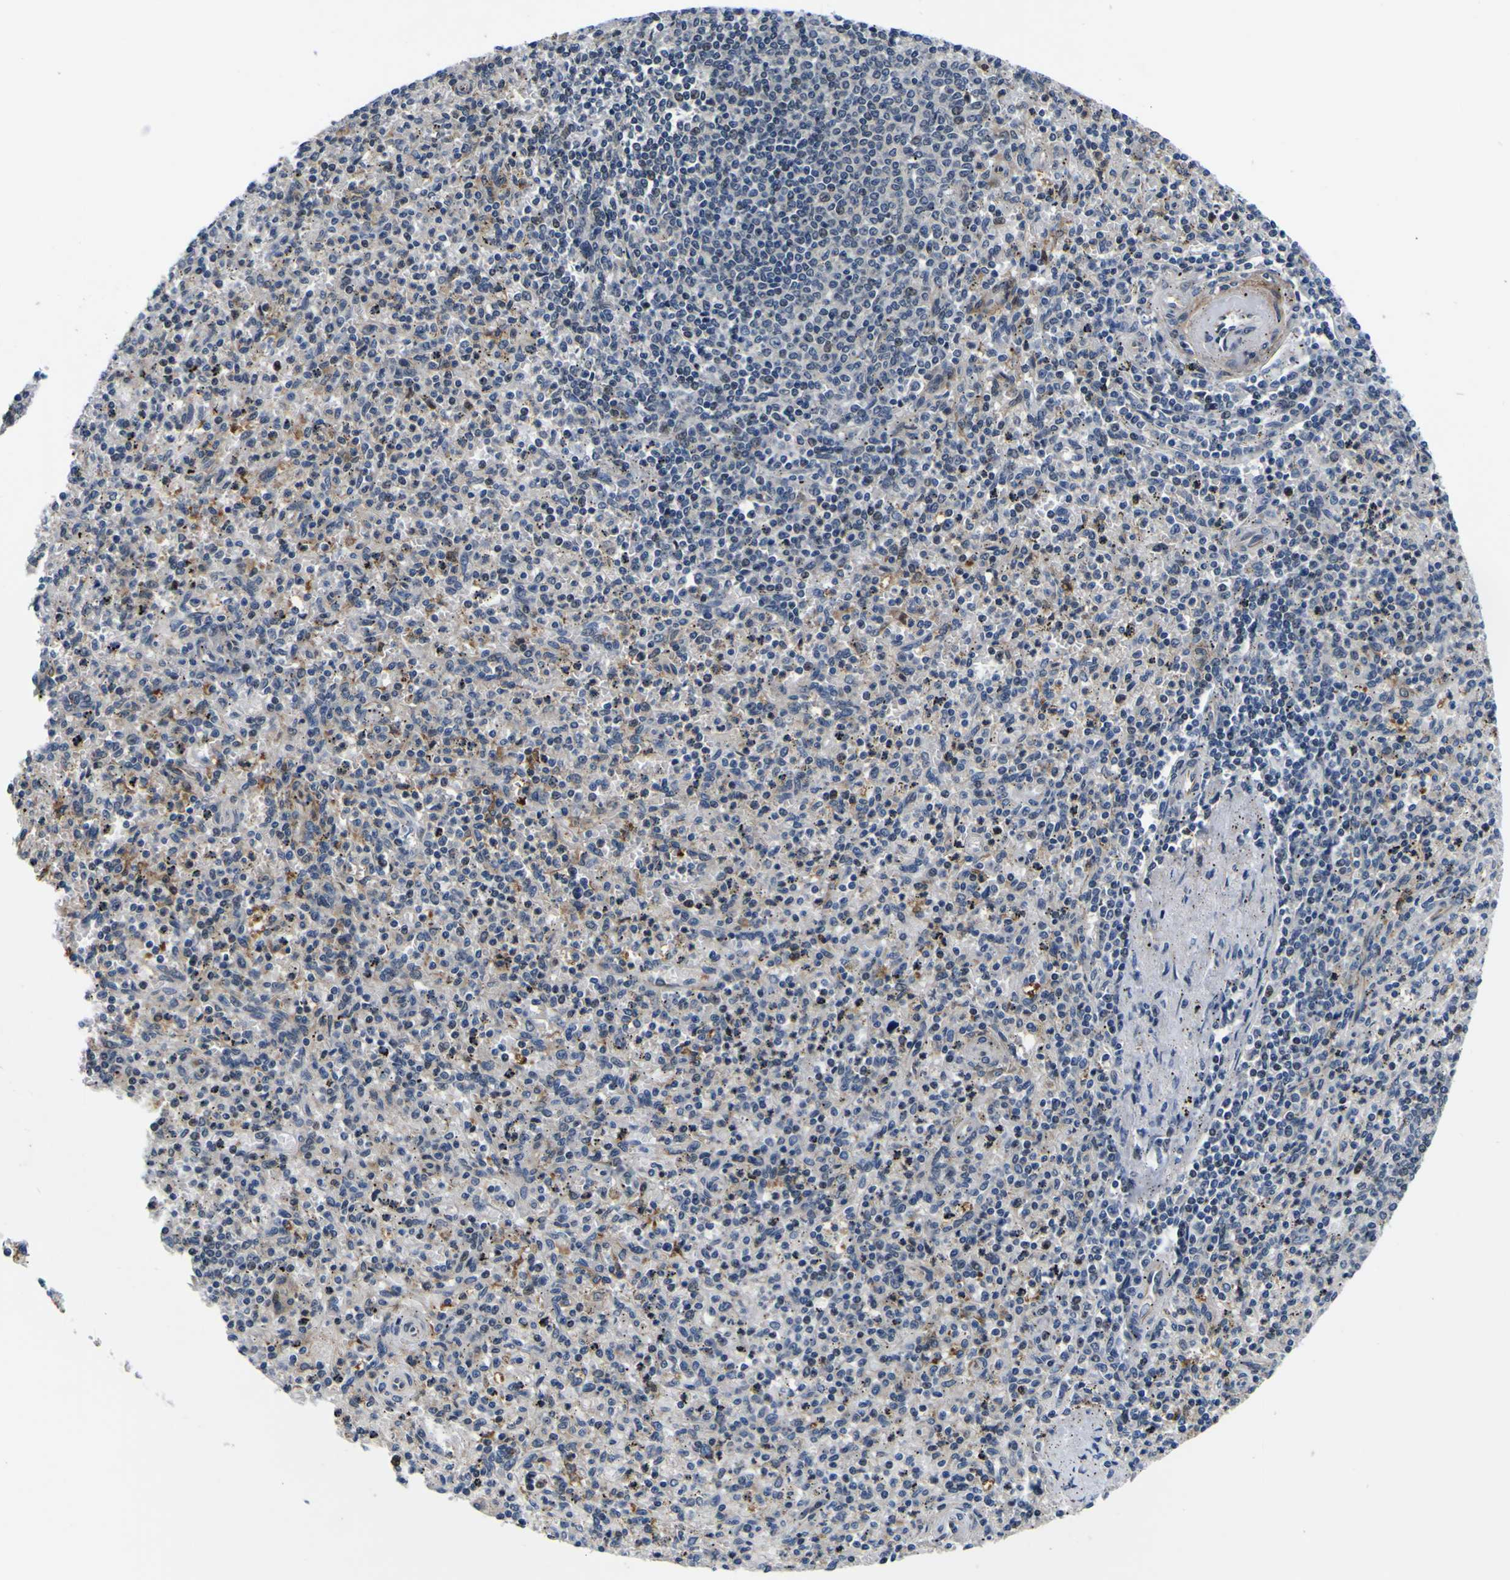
{"staining": {"intensity": "weak", "quantity": "25%-75%", "location": "cytoplasmic/membranous"}, "tissue": "spleen", "cell_type": "Cells in red pulp", "image_type": "normal", "snomed": [{"axis": "morphology", "description": "Normal tissue, NOS"}, {"axis": "topography", "description": "Spleen"}], "caption": "Spleen stained for a protein (brown) exhibits weak cytoplasmic/membranous positive staining in about 25%-75% of cells in red pulp.", "gene": "POSTN", "patient": {"sex": "male", "age": 72}}